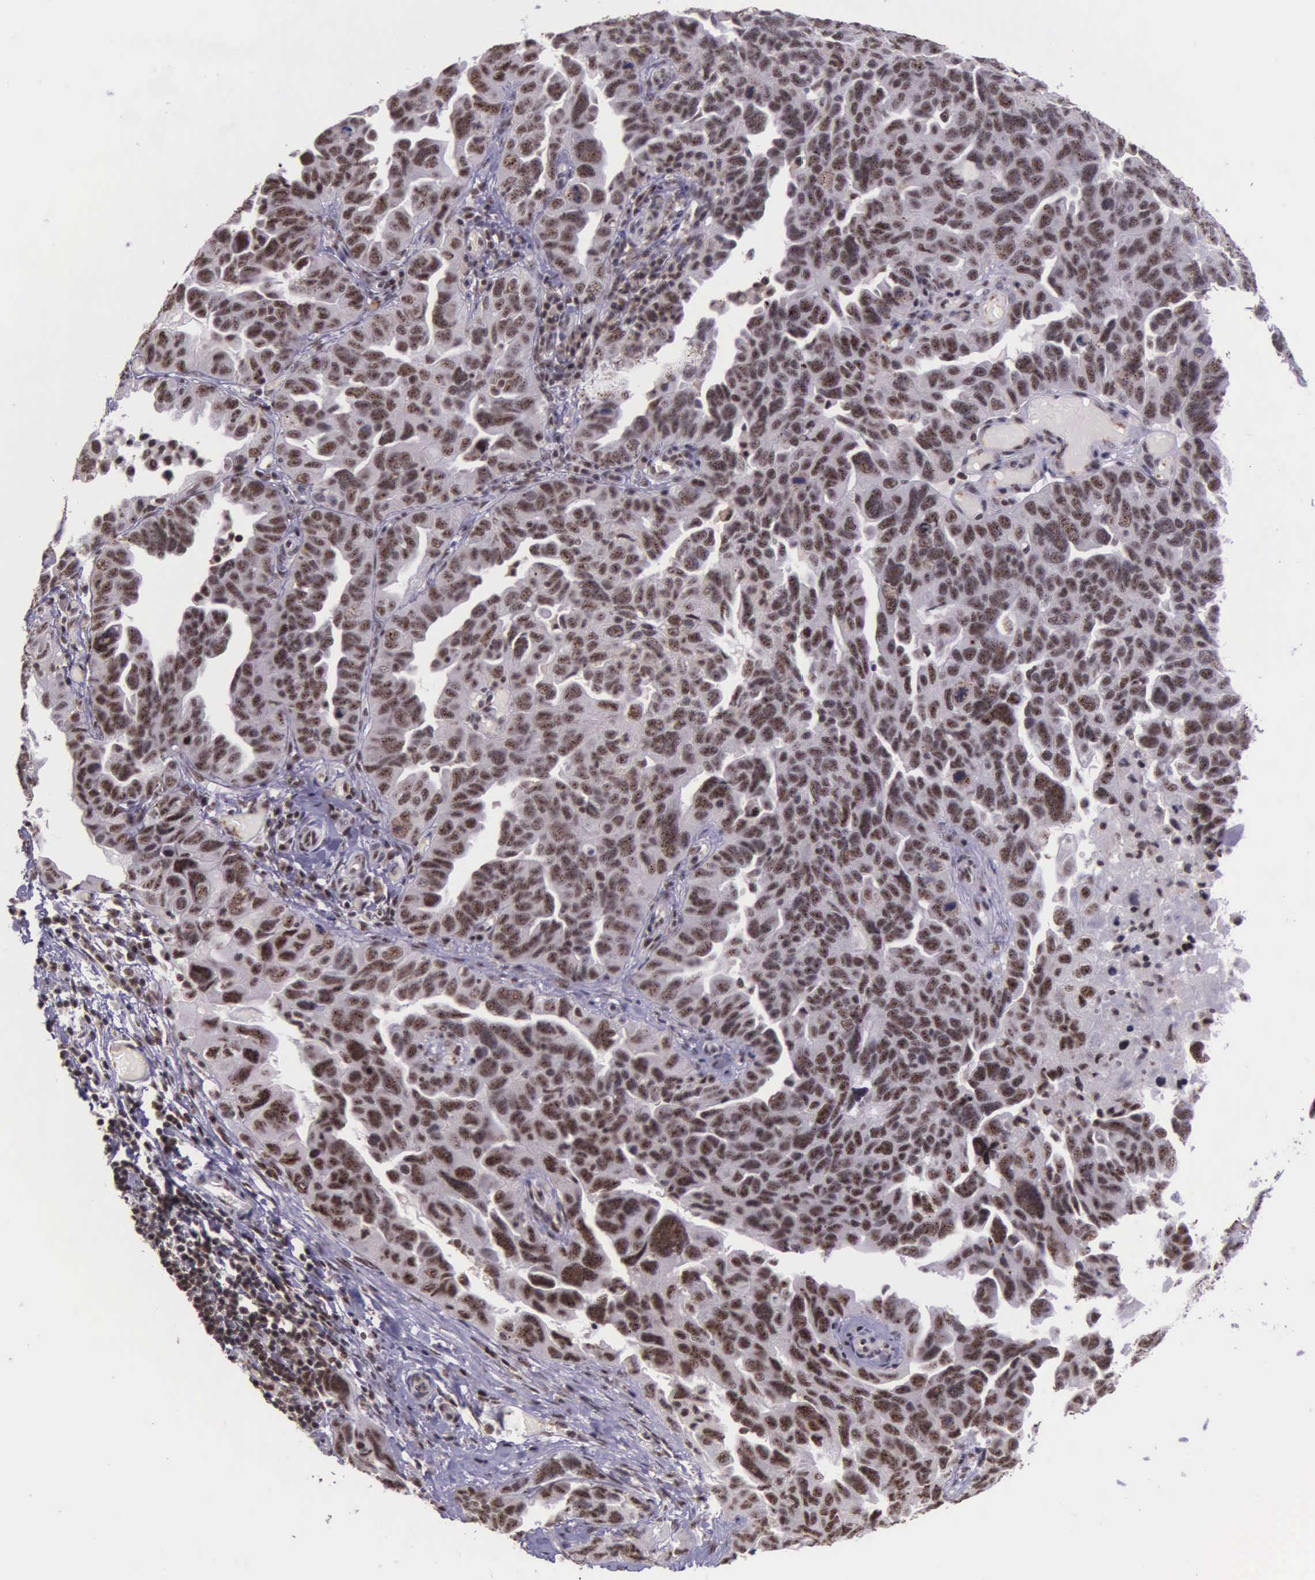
{"staining": {"intensity": "moderate", "quantity": ">75%", "location": "nuclear"}, "tissue": "ovarian cancer", "cell_type": "Tumor cells", "image_type": "cancer", "snomed": [{"axis": "morphology", "description": "Cystadenocarcinoma, serous, NOS"}, {"axis": "topography", "description": "Ovary"}], "caption": "Ovarian cancer (serous cystadenocarcinoma) was stained to show a protein in brown. There is medium levels of moderate nuclear expression in approximately >75% of tumor cells.", "gene": "FAM47A", "patient": {"sex": "female", "age": 64}}